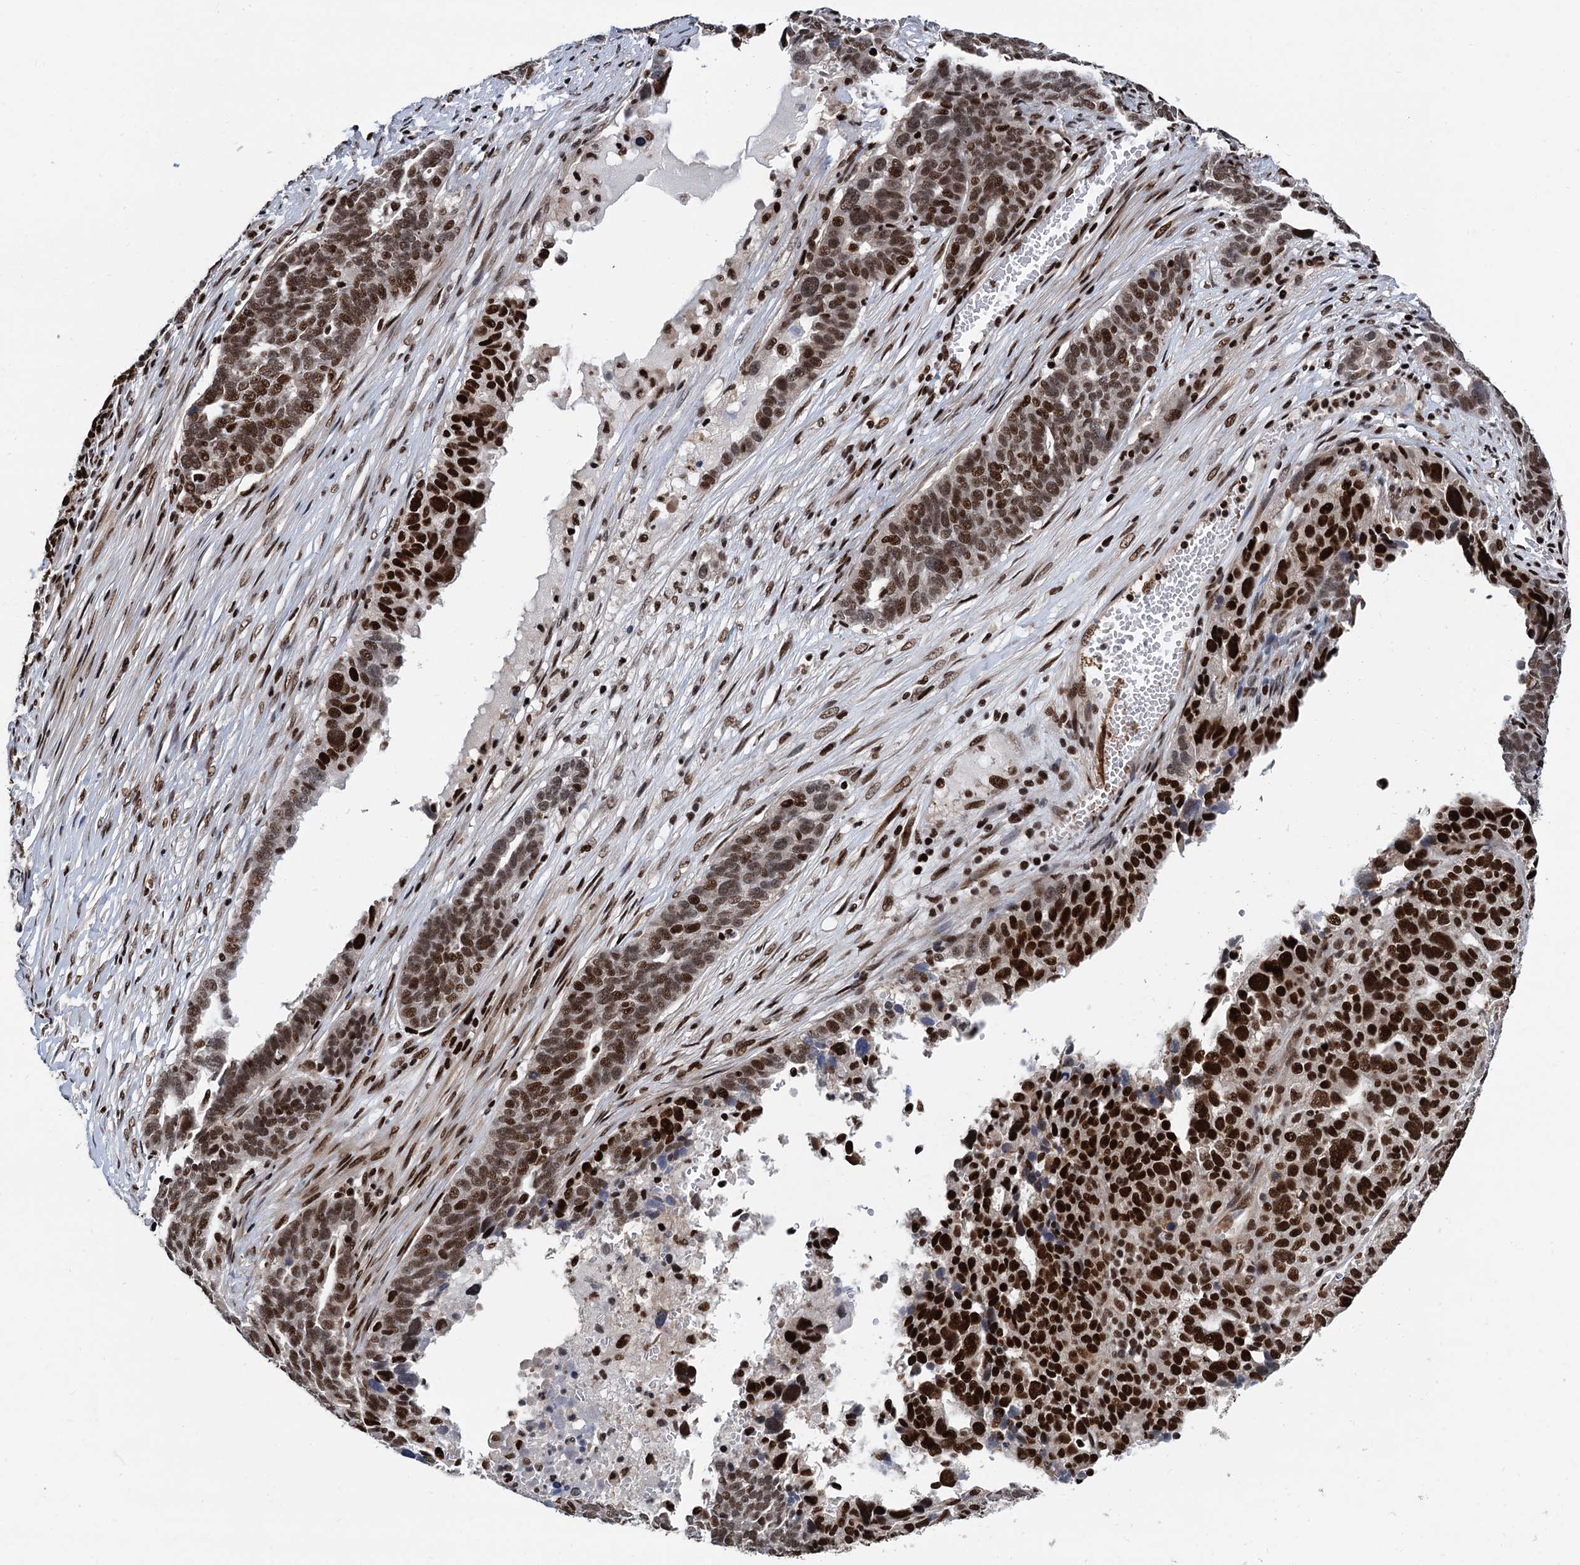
{"staining": {"intensity": "strong", "quantity": ">75%", "location": "nuclear"}, "tissue": "ovarian cancer", "cell_type": "Tumor cells", "image_type": "cancer", "snomed": [{"axis": "morphology", "description": "Cystadenocarcinoma, serous, NOS"}, {"axis": "topography", "description": "Ovary"}], "caption": "Immunohistochemical staining of ovarian cancer (serous cystadenocarcinoma) exhibits high levels of strong nuclear positivity in about >75% of tumor cells.", "gene": "PPP4R1", "patient": {"sex": "female", "age": 59}}